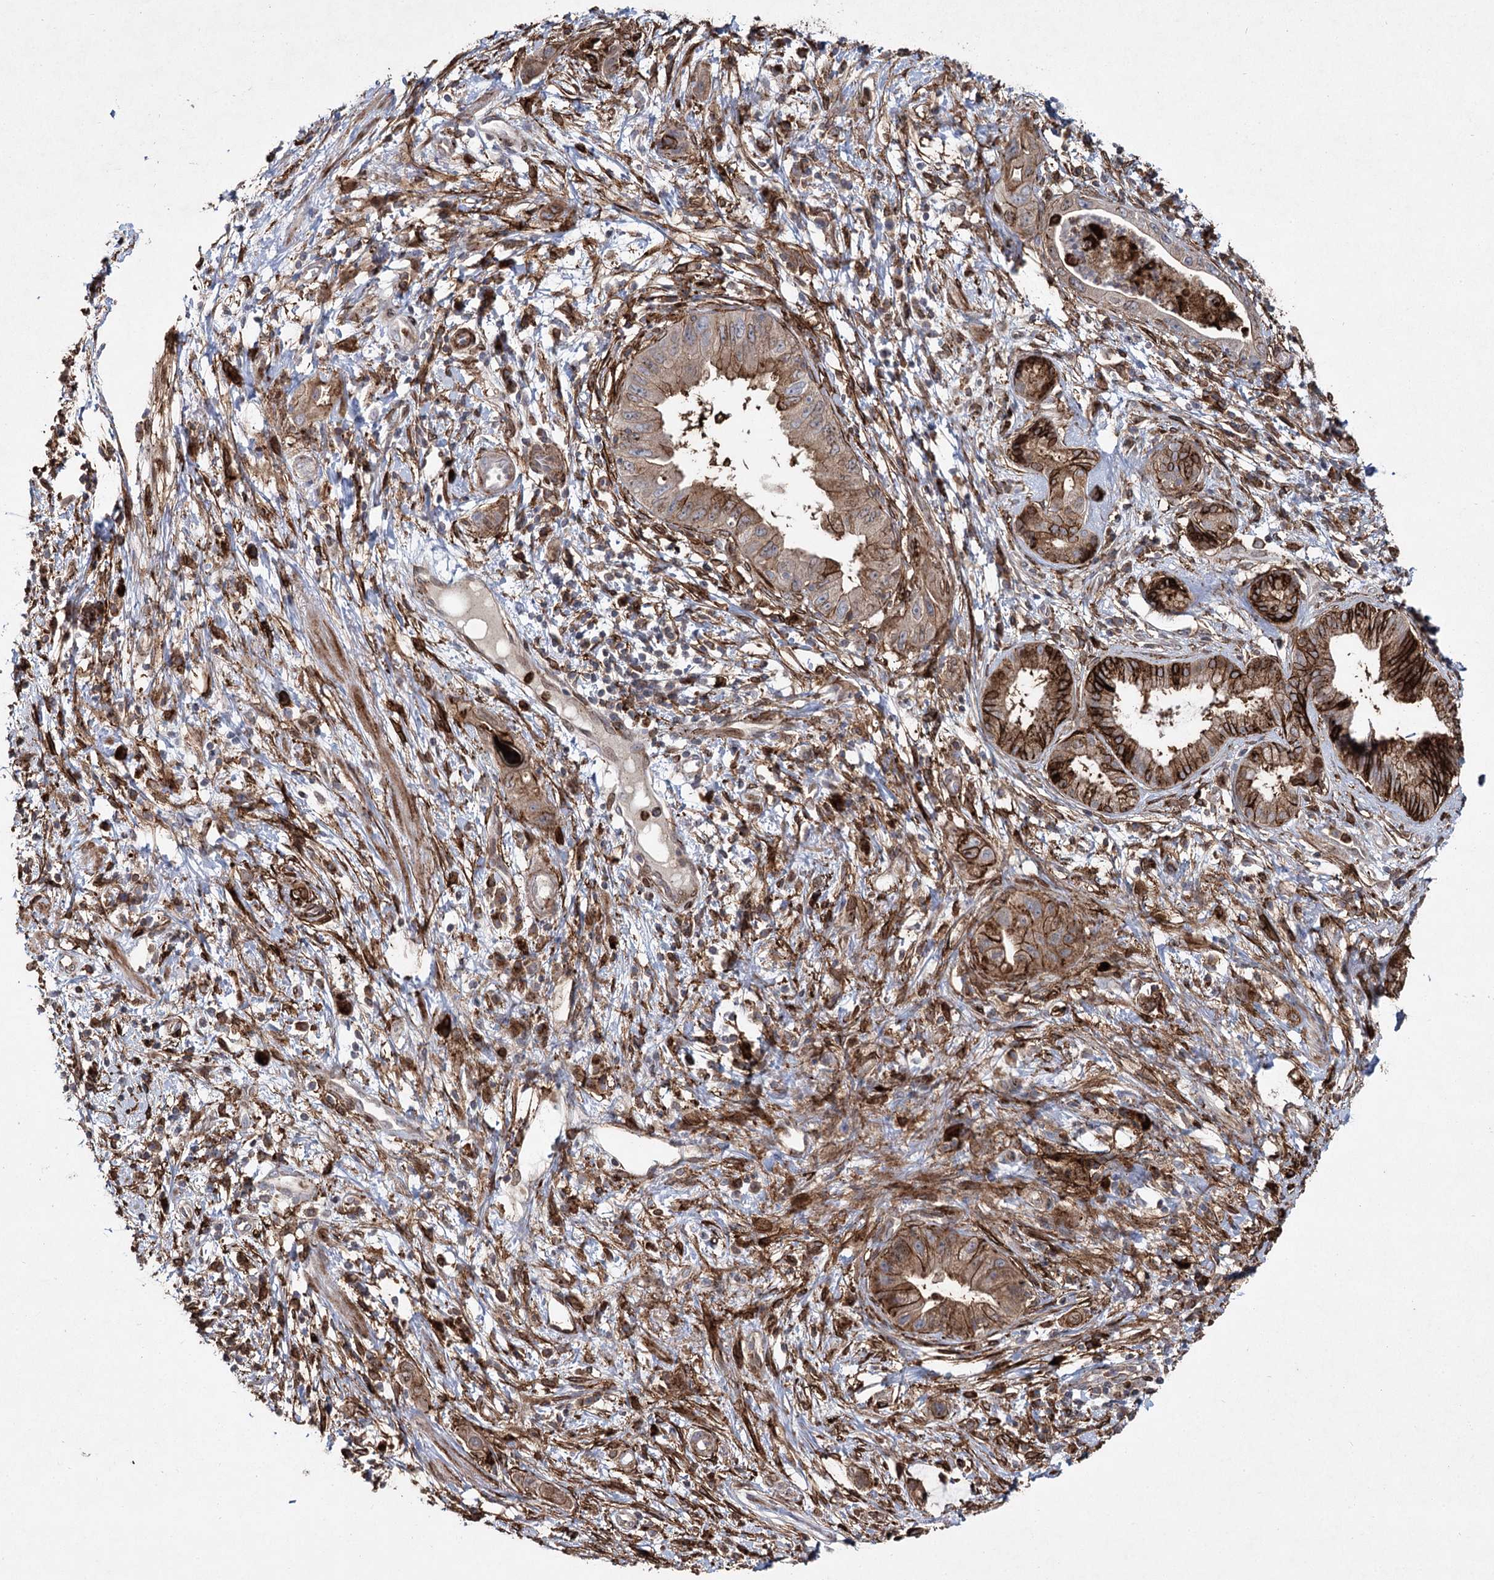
{"staining": {"intensity": "moderate", "quantity": ">75%", "location": "cytoplasmic/membranous"}, "tissue": "pancreatic cancer", "cell_type": "Tumor cells", "image_type": "cancer", "snomed": [{"axis": "morphology", "description": "Adenocarcinoma, NOS"}, {"axis": "topography", "description": "Pancreas"}], "caption": "Adenocarcinoma (pancreatic) stained for a protein (brown) demonstrates moderate cytoplasmic/membranous positive staining in approximately >75% of tumor cells.", "gene": "DCUN1D4", "patient": {"sex": "female", "age": 73}}